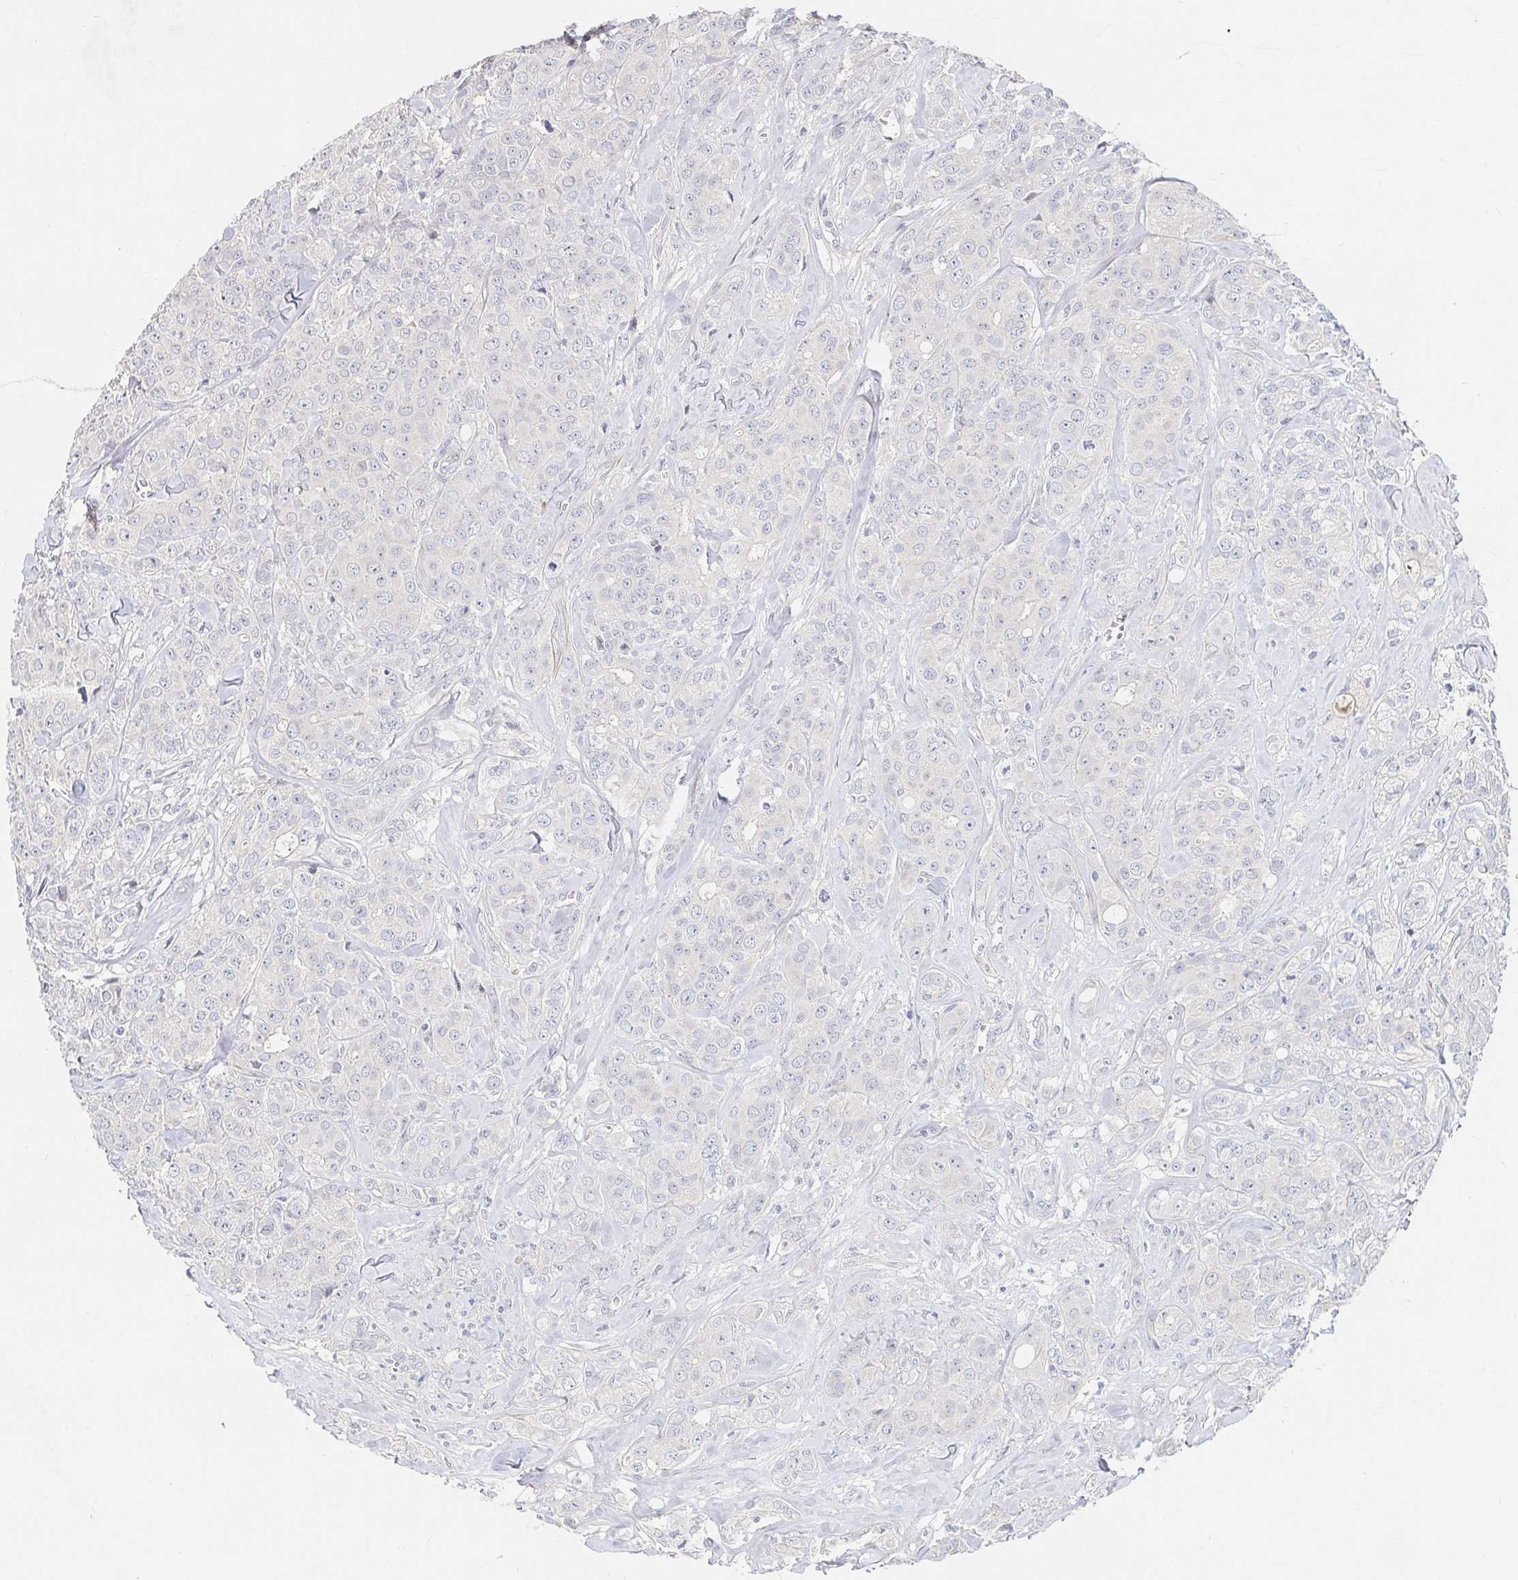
{"staining": {"intensity": "negative", "quantity": "none", "location": "none"}, "tissue": "breast cancer", "cell_type": "Tumor cells", "image_type": "cancer", "snomed": [{"axis": "morphology", "description": "Normal tissue, NOS"}, {"axis": "morphology", "description": "Duct carcinoma"}, {"axis": "topography", "description": "Breast"}], "caption": "Breast invasive ductal carcinoma was stained to show a protein in brown. There is no significant positivity in tumor cells. (DAB (3,3'-diaminobenzidine) IHC visualized using brightfield microscopy, high magnification).", "gene": "NME9", "patient": {"sex": "female", "age": 43}}